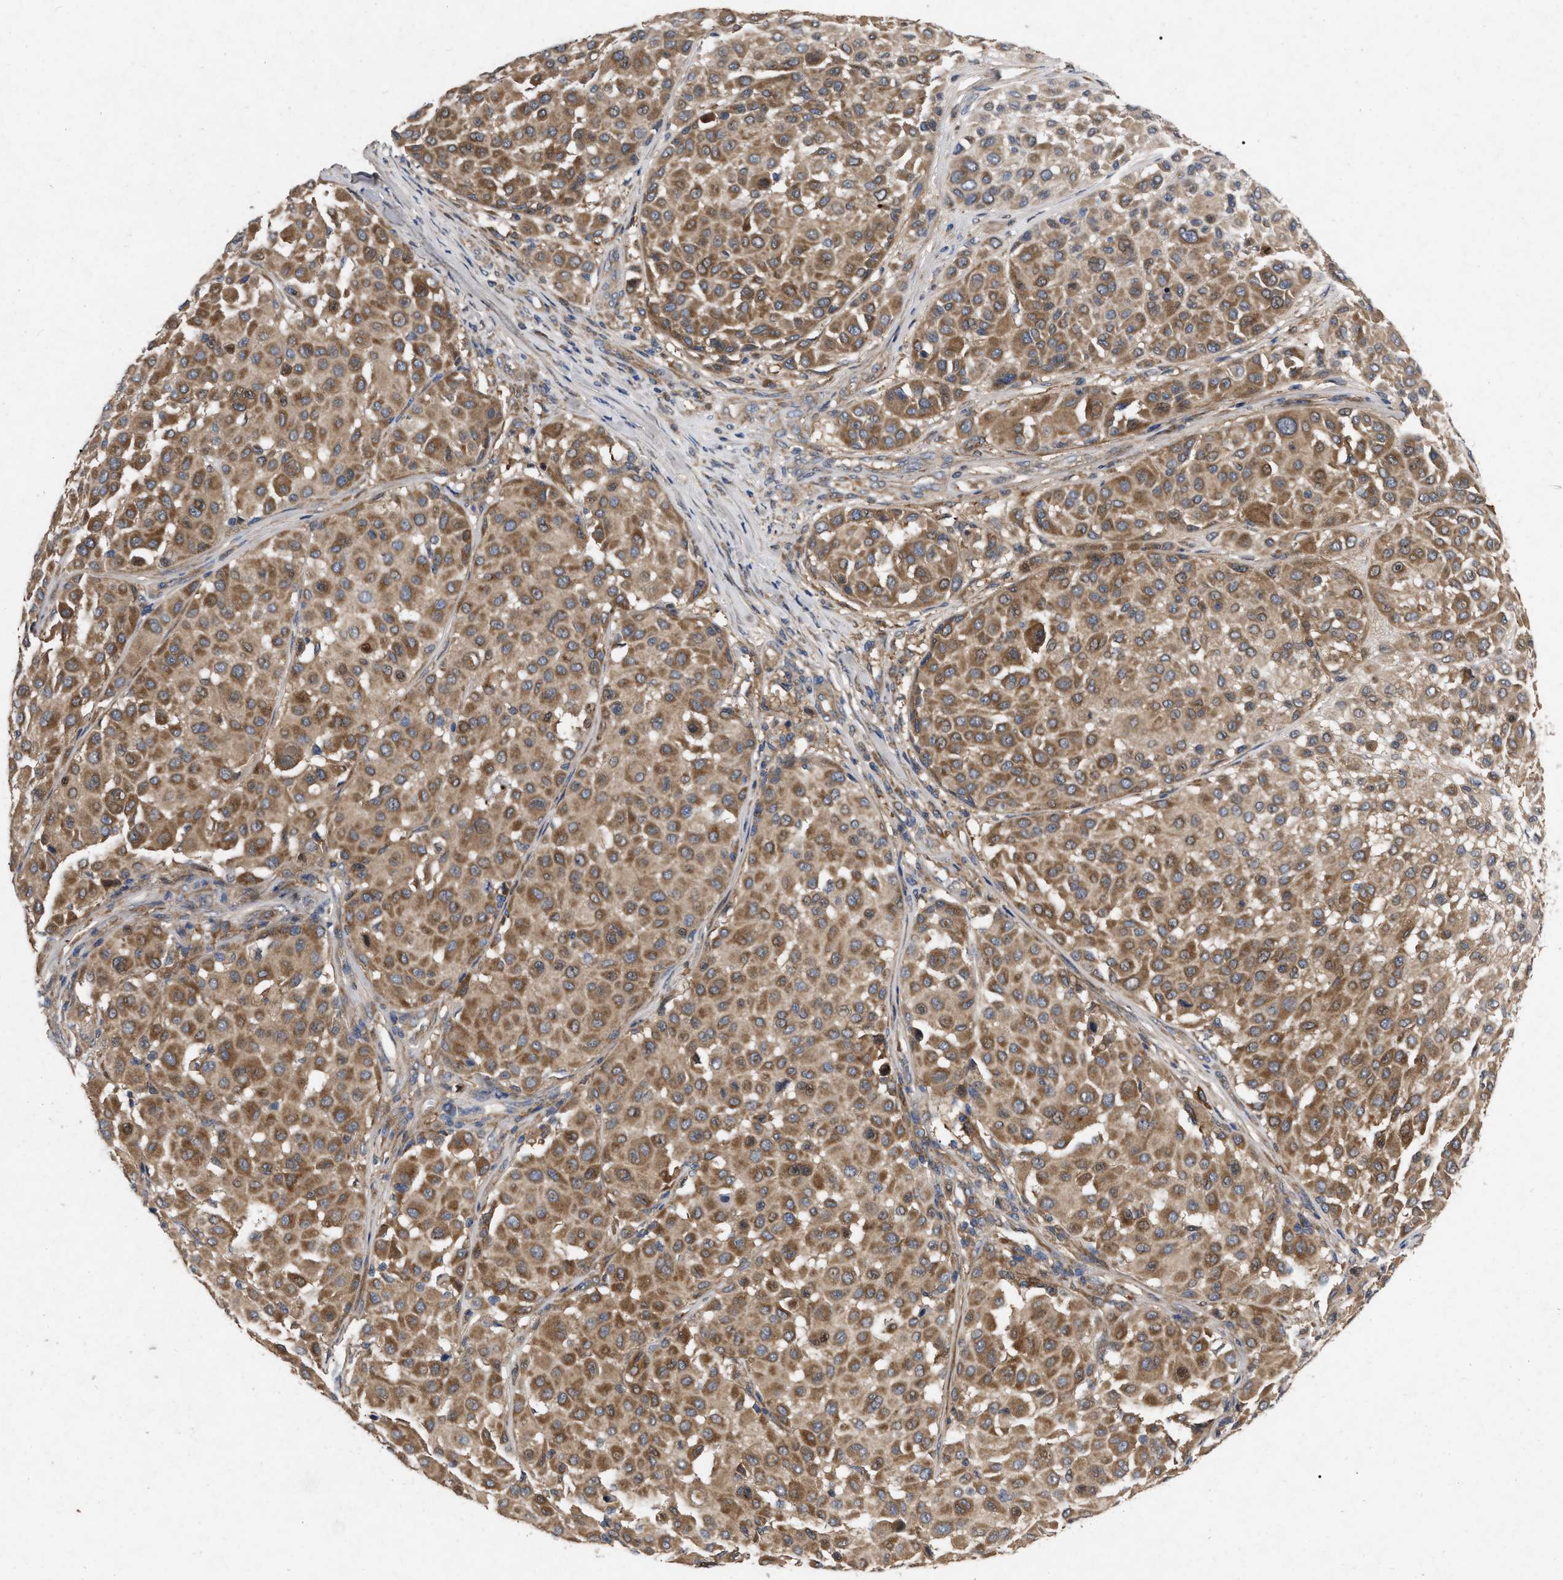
{"staining": {"intensity": "moderate", "quantity": ">75%", "location": "cytoplasmic/membranous"}, "tissue": "melanoma", "cell_type": "Tumor cells", "image_type": "cancer", "snomed": [{"axis": "morphology", "description": "Malignant melanoma, Metastatic site"}, {"axis": "topography", "description": "Soft tissue"}], "caption": "A micrograph of malignant melanoma (metastatic site) stained for a protein displays moderate cytoplasmic/membranous brown staining in tumor cells.", "gene": "CDKN2C", "patient": {"sex": "male", "age": 41}}